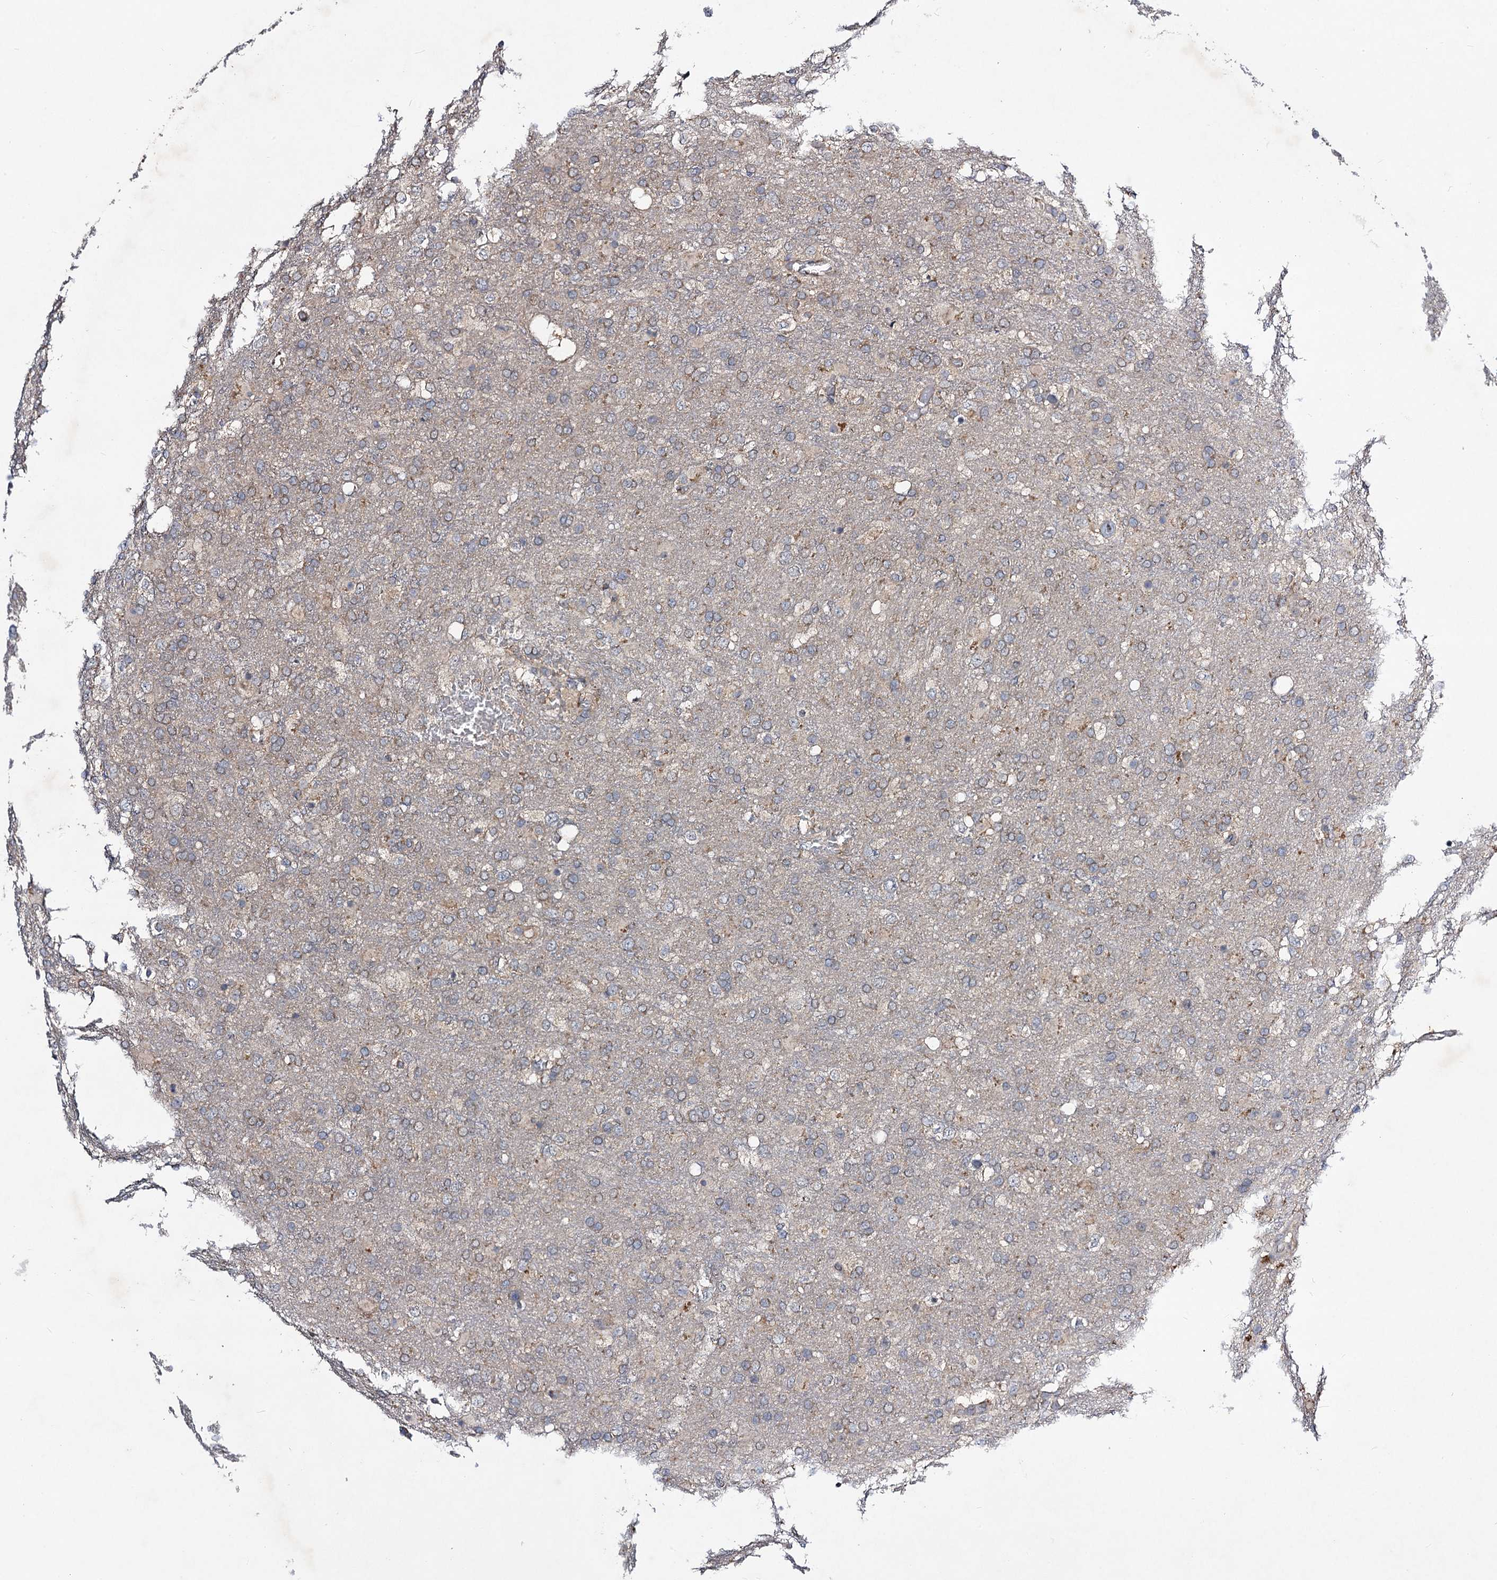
{"staining": {"intensity": "weak", "quantity": "<25%", "location": "cytoplasmic/membranous"}, "tissue": "glioma", "cell_type": "Tumor cells", "image_type": "cancer", "snomed": [{"axis": "morphology", "description": "Glioma, malignant, High grade"}, {"axis": "topography", "description": "Brain"}], "caption": "Tumor cells show no significant protein staining in malignant high-grade glioma.", "gene": "VPS37D", "patient": {"sex": "female", "age": 74}}